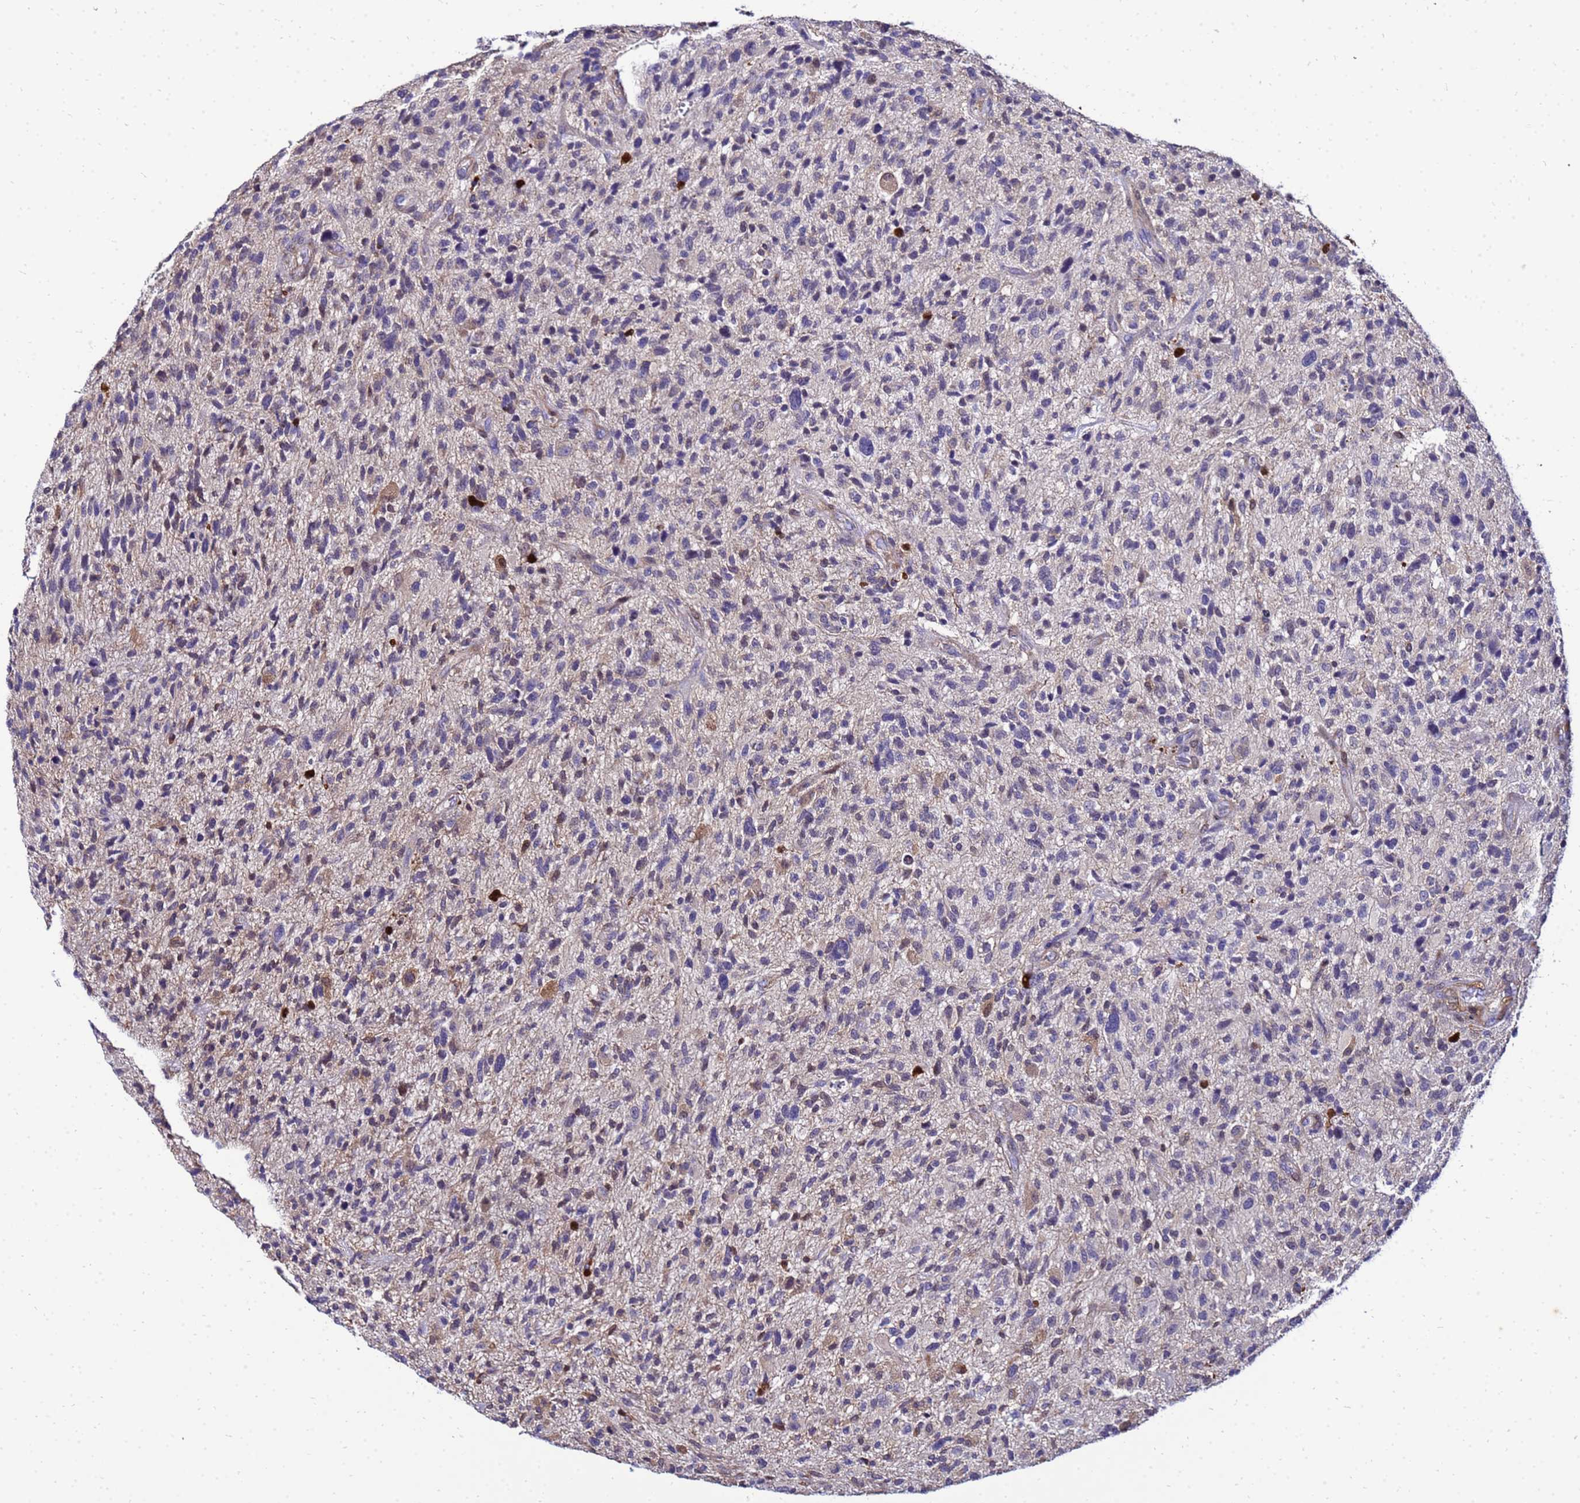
{"staining": {"intensity": "negative", "quantity": "none", "location": "none"}, "tissue": "glioma", "cell_type": "Tumor cells", "image_type": "cancer", "snomed": [{"axis": "morphology", "description": "Glioma, malignant, High grade"}, {"axis": "topography", "description": "Brain"}], "caption": "Tumor cells show no significant protein positivity in glioma. The staining was performed using DAB (3,3'-diaminobenzidine) to visualize the protein expression in brown, while the nuclei were stained in blue with hematoxylin (Magnification: 20x).", "gene": "DBNDD2", "patient": {"sex": "male", "age": 47}}